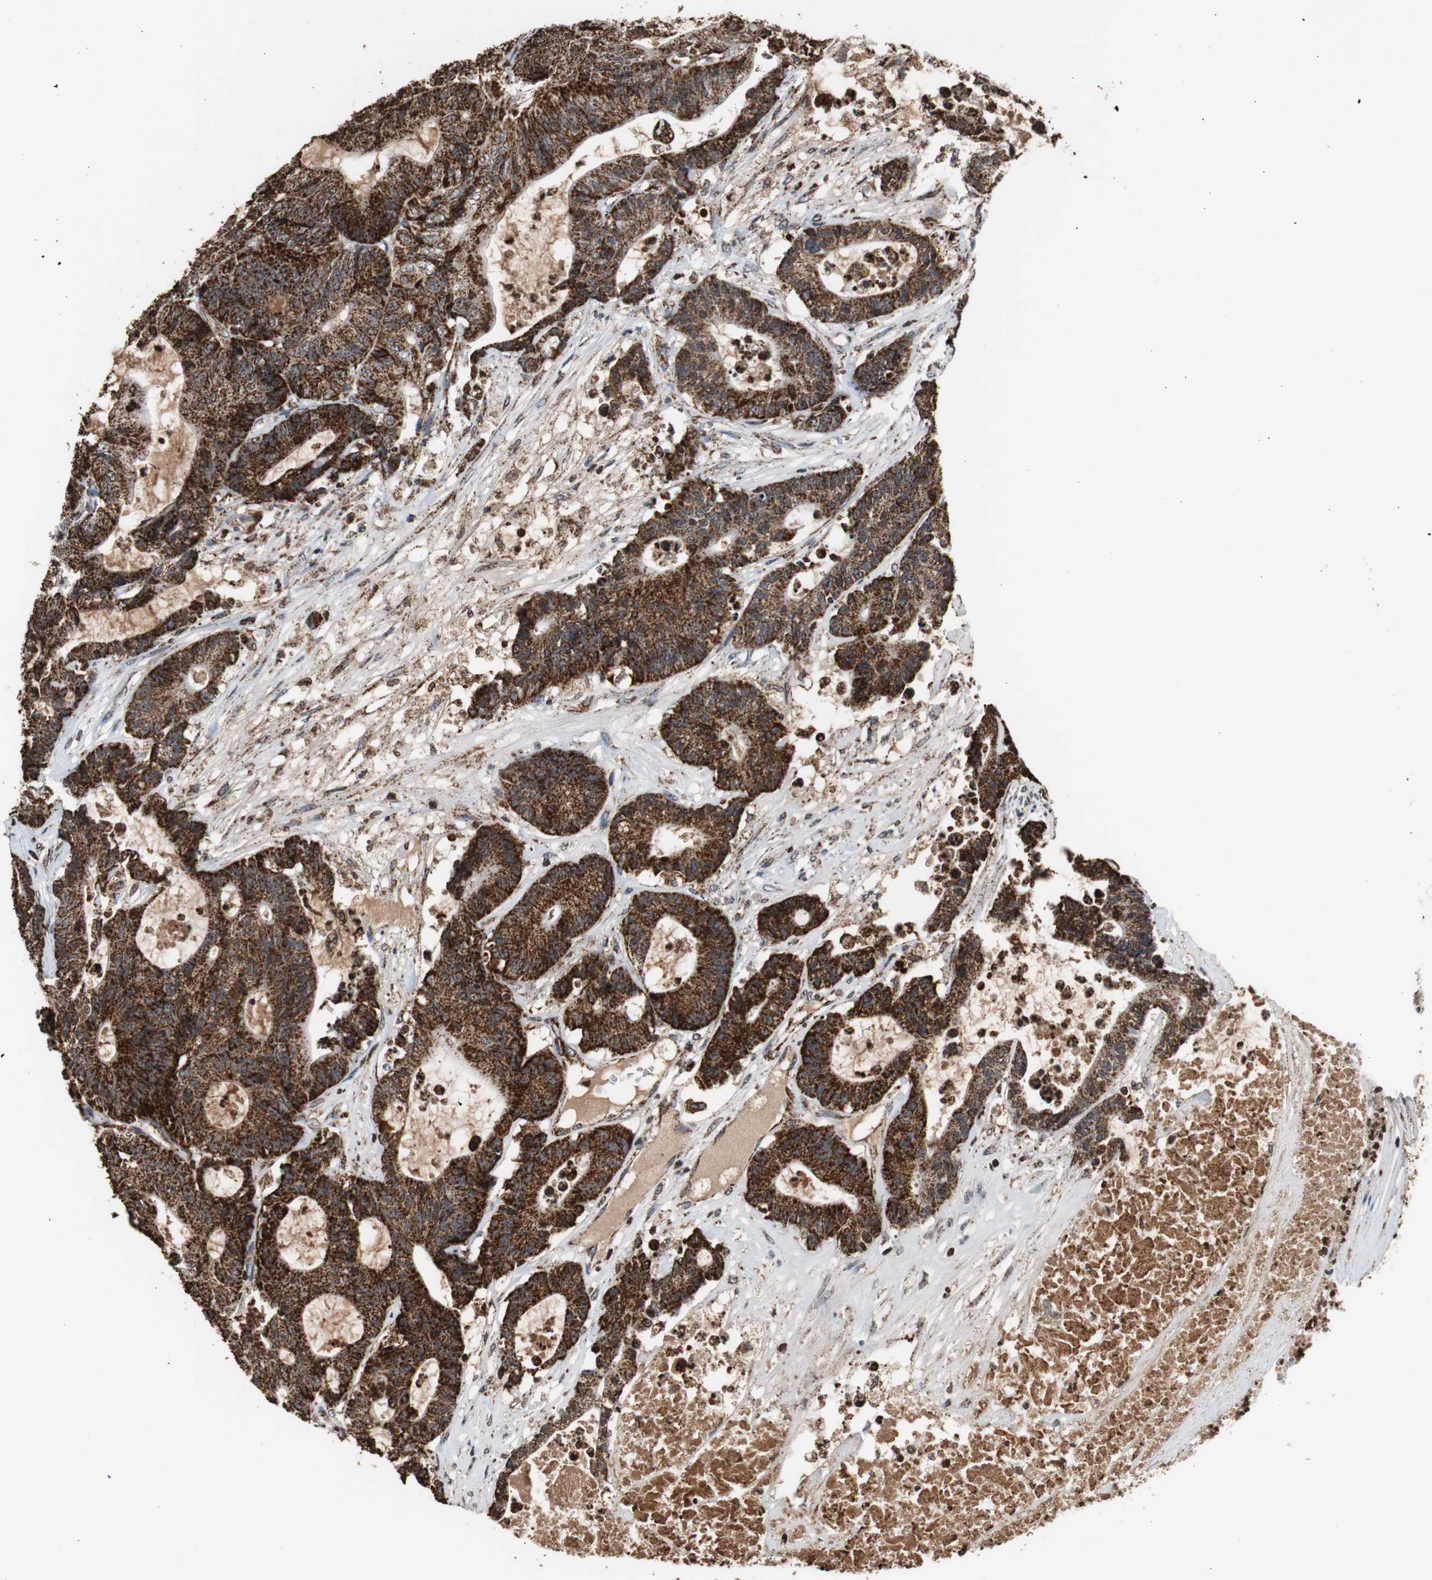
{"staining": {"intensity": "strong", "quantity": ">75%", "location": "cytoplasmic/membranous"}, "tissue": "colorectal cancer", "cell_type": "Tumor cells", "image_type": "cancer", "snomed": [{"axis": "morphology", "description": "Adenocarcinoma, NOS"}, {"axis": "topography", "description": "Colon"}], "caption": "The photomicrograph demonstrates immunohistochemical staining of colorectal cancer. There is strong cytoplasmic/membranous staining is identified in about >75% of tumor cells.", "gene": "HSPA9", "patient": {"sex": "female", "age": 84}}